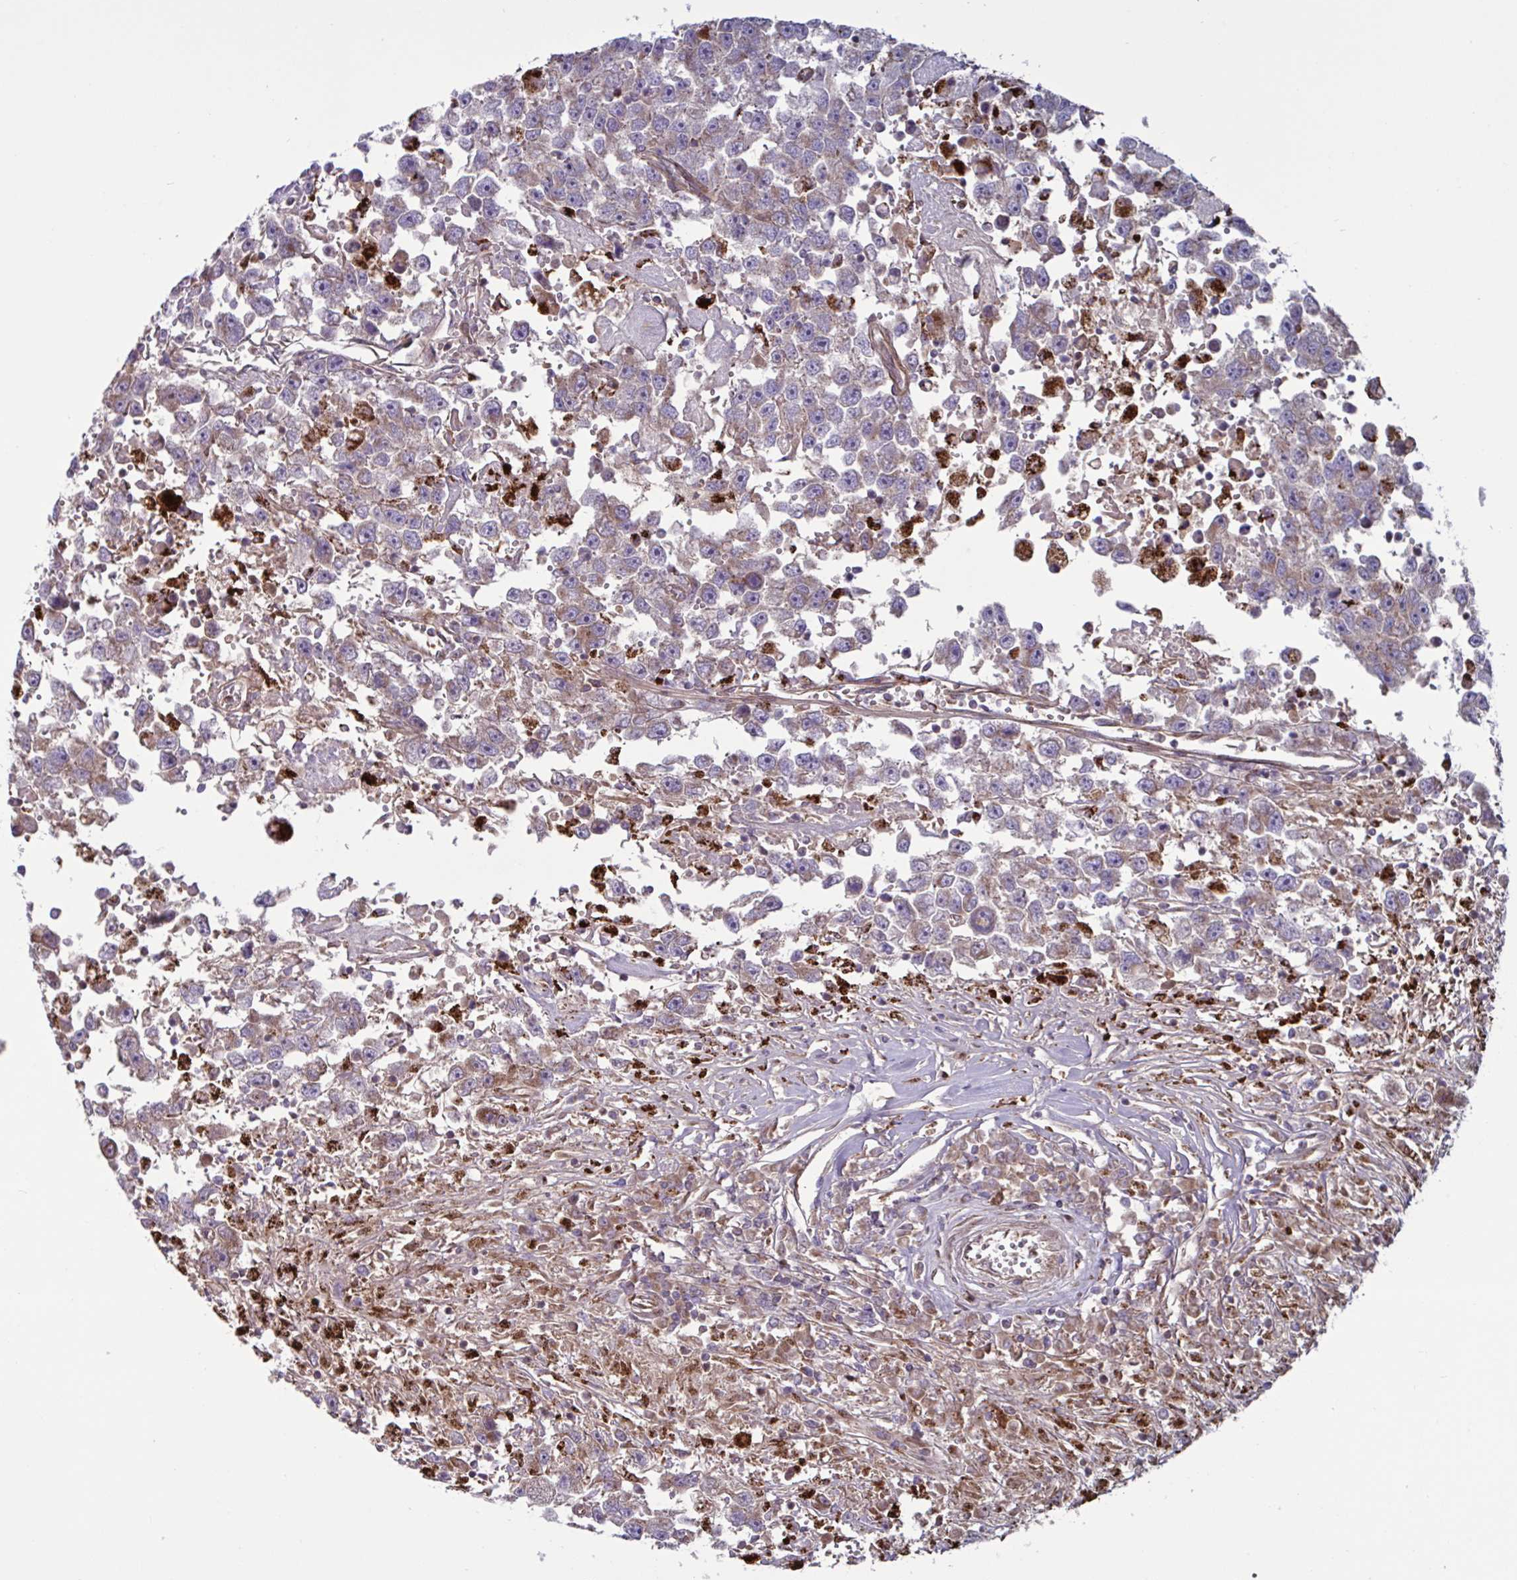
{"staining": {"intensity": "moderate", "quantity": "25%-75%", "location": "cytoplasmic/membranous"}, "tissue": "testis cancer", "cell_type": "Tumor cells", "image_type": "cancer", "snomed": [{"axis": "morphology", "description": "Carcinoma, Embryonal, NOS"}, {"axis": "topography", "description": "Testis"}], "caption": "Moderate cytoplasmic/membranous protein expression is identified in approximately 25%-75% of tumor cells in testis cancer. (DAB (3,3'-diaminobenzidine) IHC with brightfield microscopy, high magnification).", "gene": "GLTP", "patient": {"sex": "male", "age": 83}}